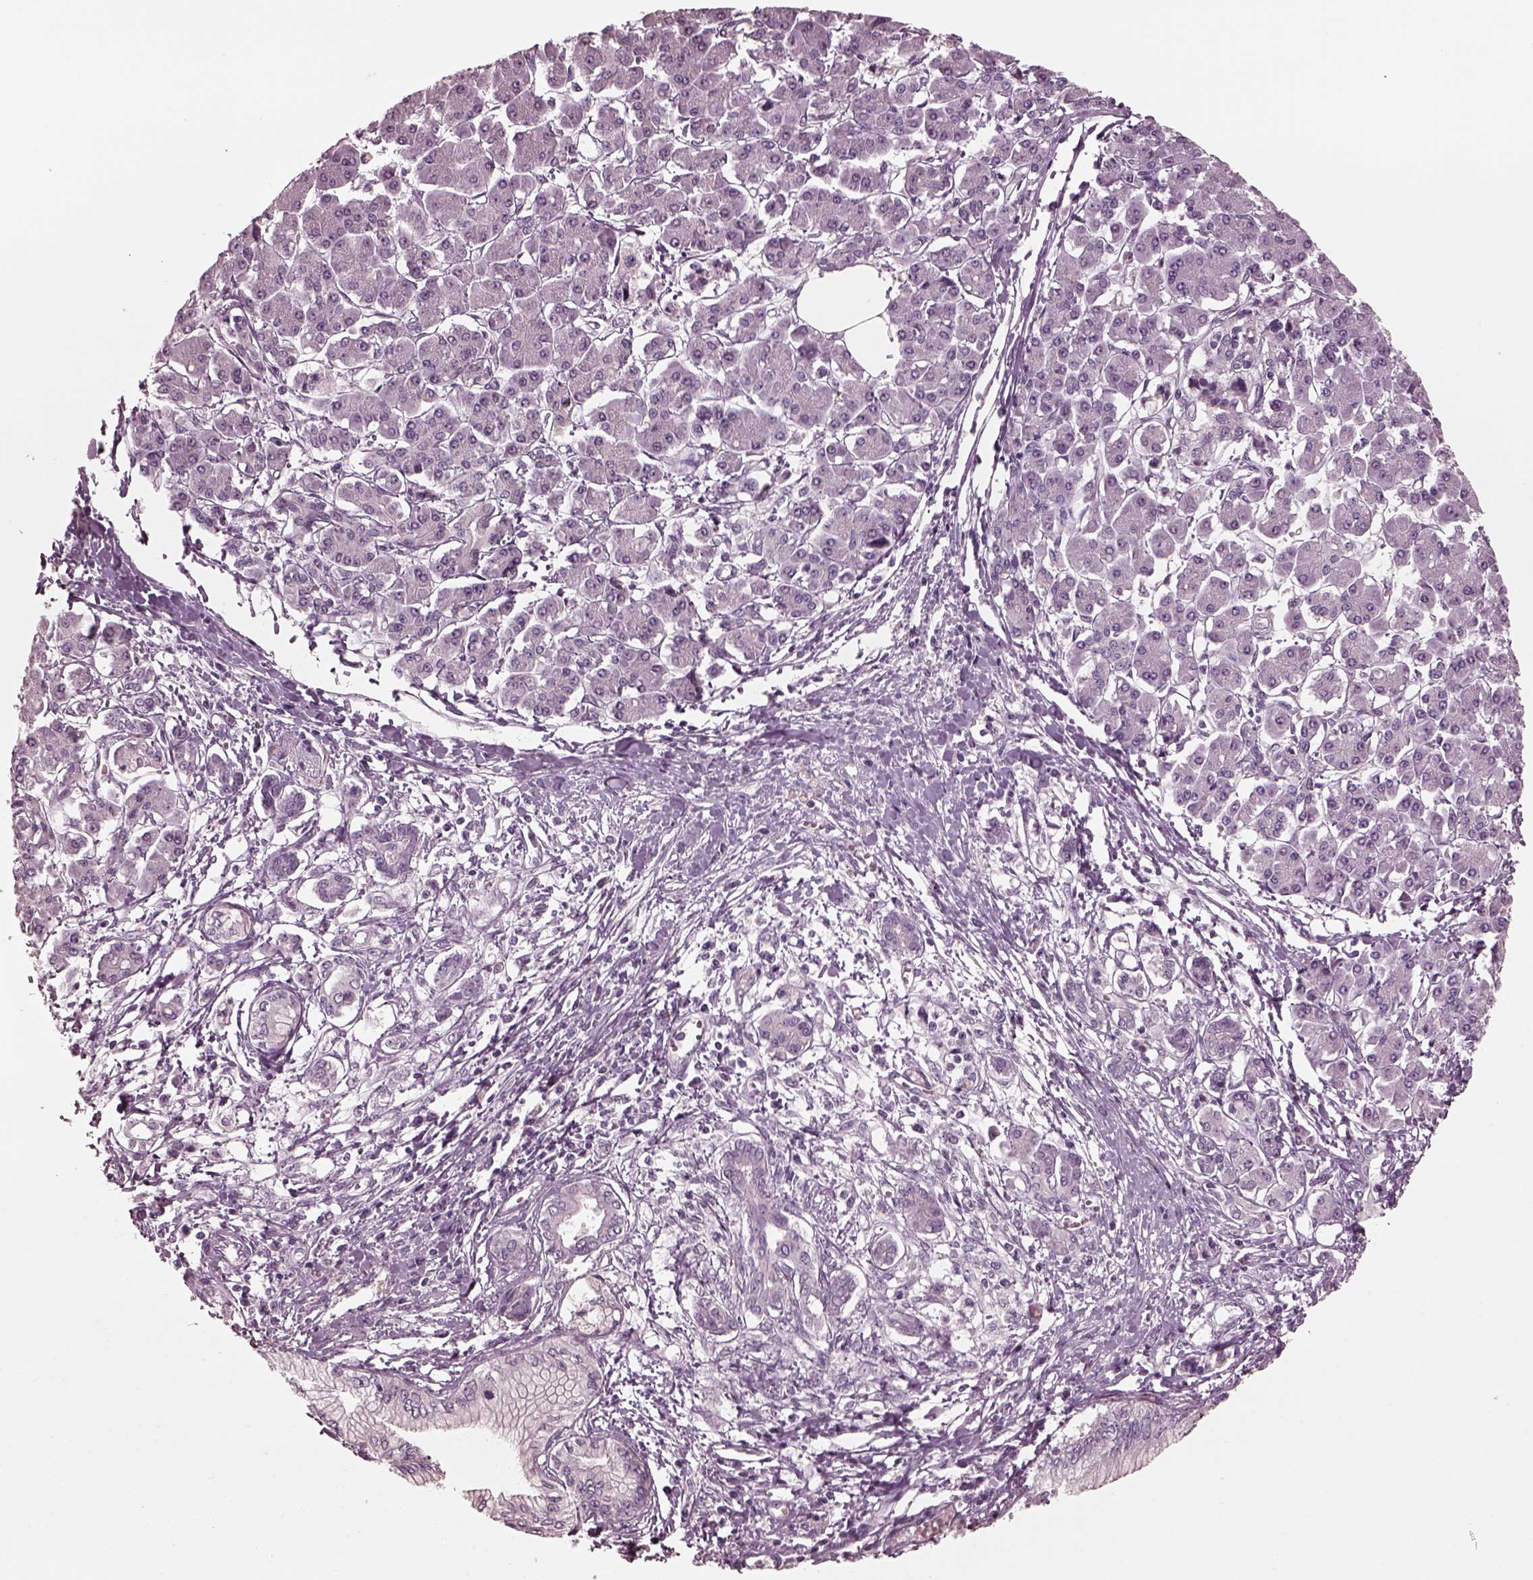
{"staining": {"intensity": "negative", "quantity": "none", "location": "none"}, "tissue": "pancreatic cancer", "cell_type": "Tumor cells", "image_type": "cancer", "snomed": [{"axis": "morphology", "description": "Adenocarcinoma, NOS"}, {"axis": "topography", "description": "Pancreas"}], "caption": "Immunohistochemistry photomicrograph of human pancreatic cancer stained for a protein (brown), which shows no positivity in tumor cells.", "gene": "CGA", "patient": {"sex": "female", "age": 68}}